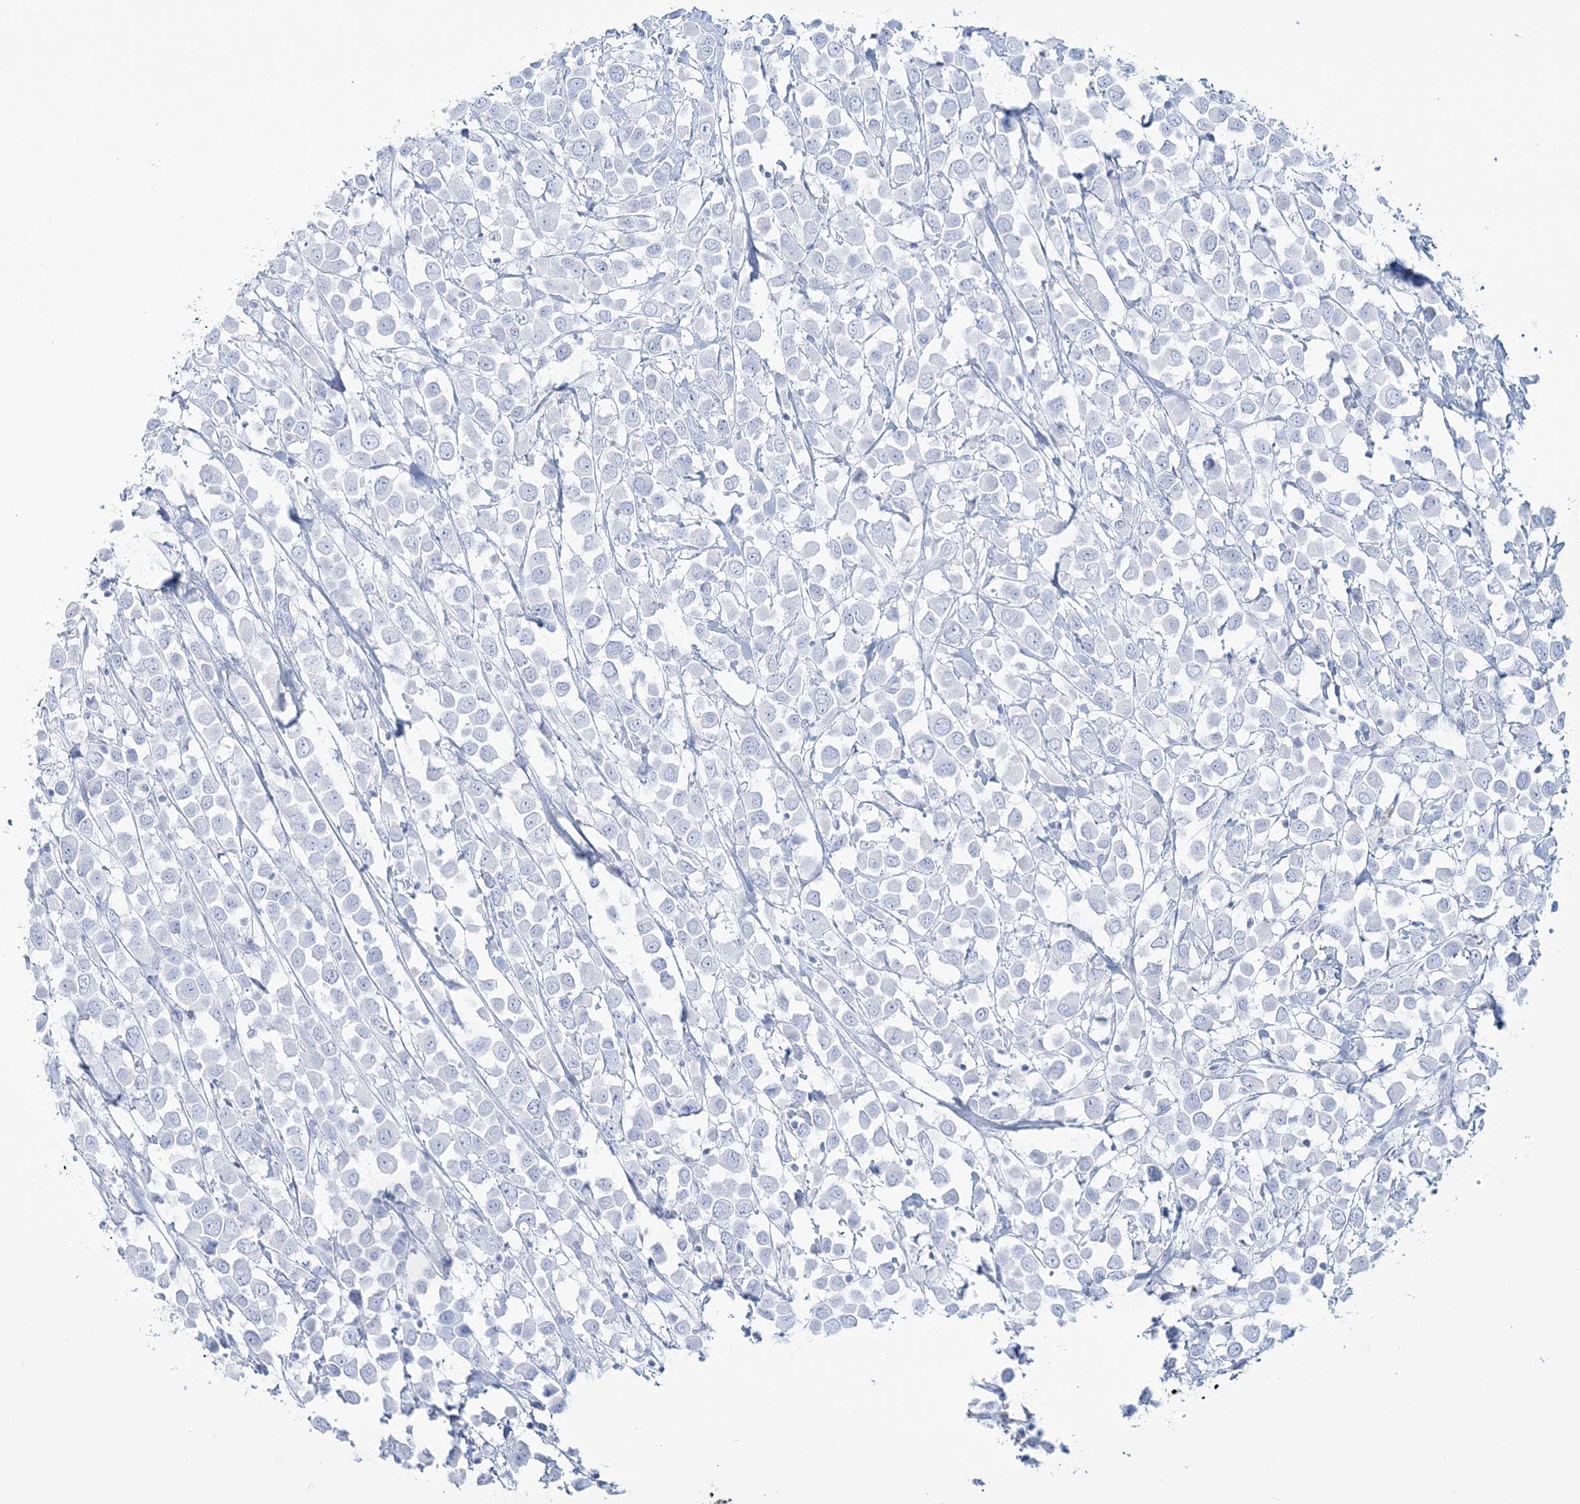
{"staining": {"intensity": "negative", "quantity": "none", "location": "none"}, "tissue": "breast cancer", "cell_type": "Tumor cells", "image_type": "cancer", "snomed": [{"axis": "morphology", "description": "Duct carcinoma"}, {"axis": "topography", "description": "Breast"}], "caption": "Tumor cells are negative for brown protein staining in breast cancer.", "gene": "ADGB", "patient": {"sex": "female", "age": 61}}